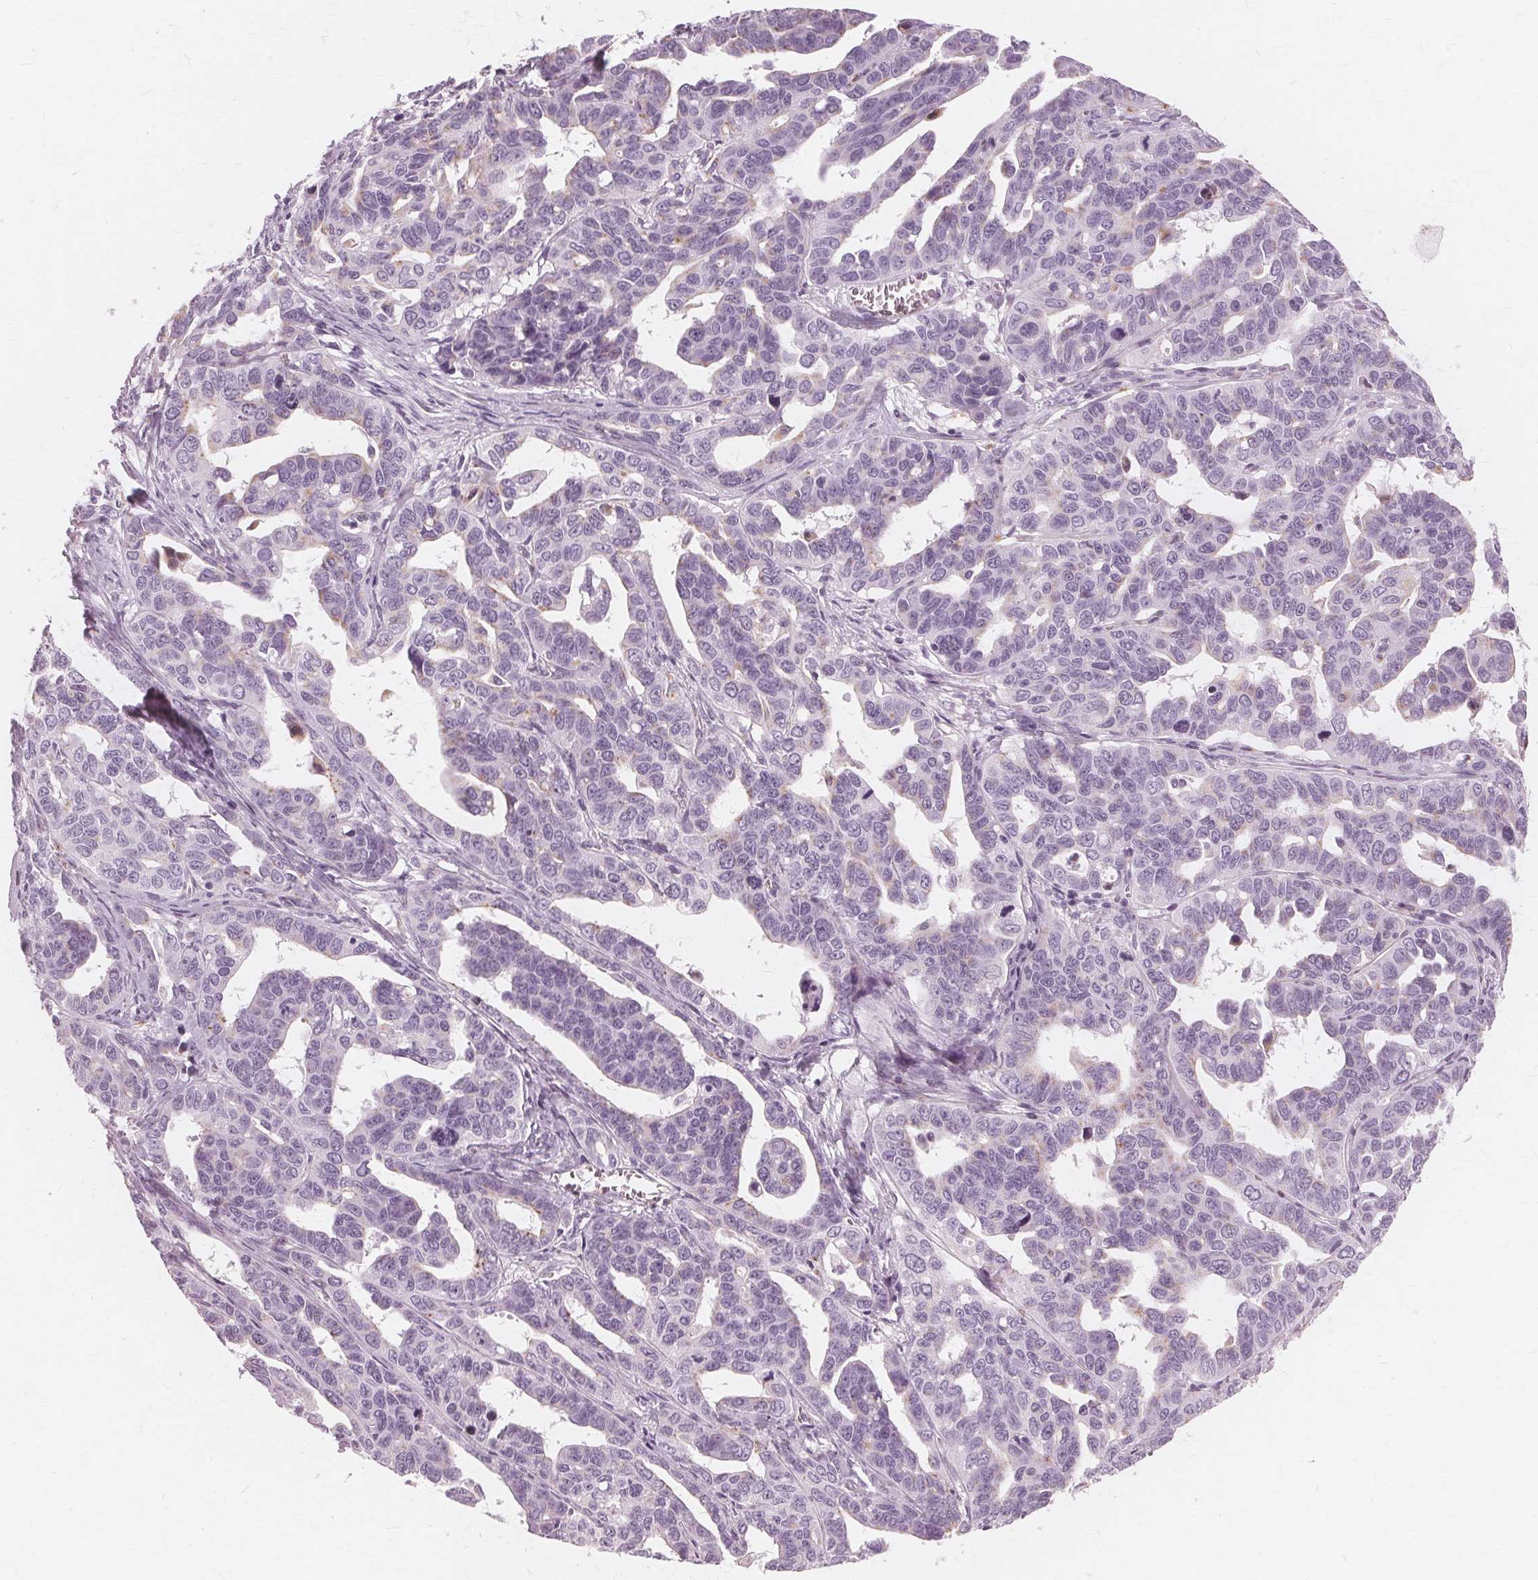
{"staining": {"intensity": "negative", "quantity": "none", "location": "none"}, "tissue": "ovarian cancer", "cell_type": "Tumor cells", "image_type": "cancer", "snomed": [{"axis": "morphology", "description": "Cystadenocarcinoma, serous, NOS"}, {"axis": "topography", "description": "Ovary"}], "caption": "DAB (3,3'-diaminobenzidine) immunohistochemical staining of human ovarian cancer displays no significant expression in tumor cells.", "gene": "DNASE2", "patient": {"sex": "female", "age": 69}}